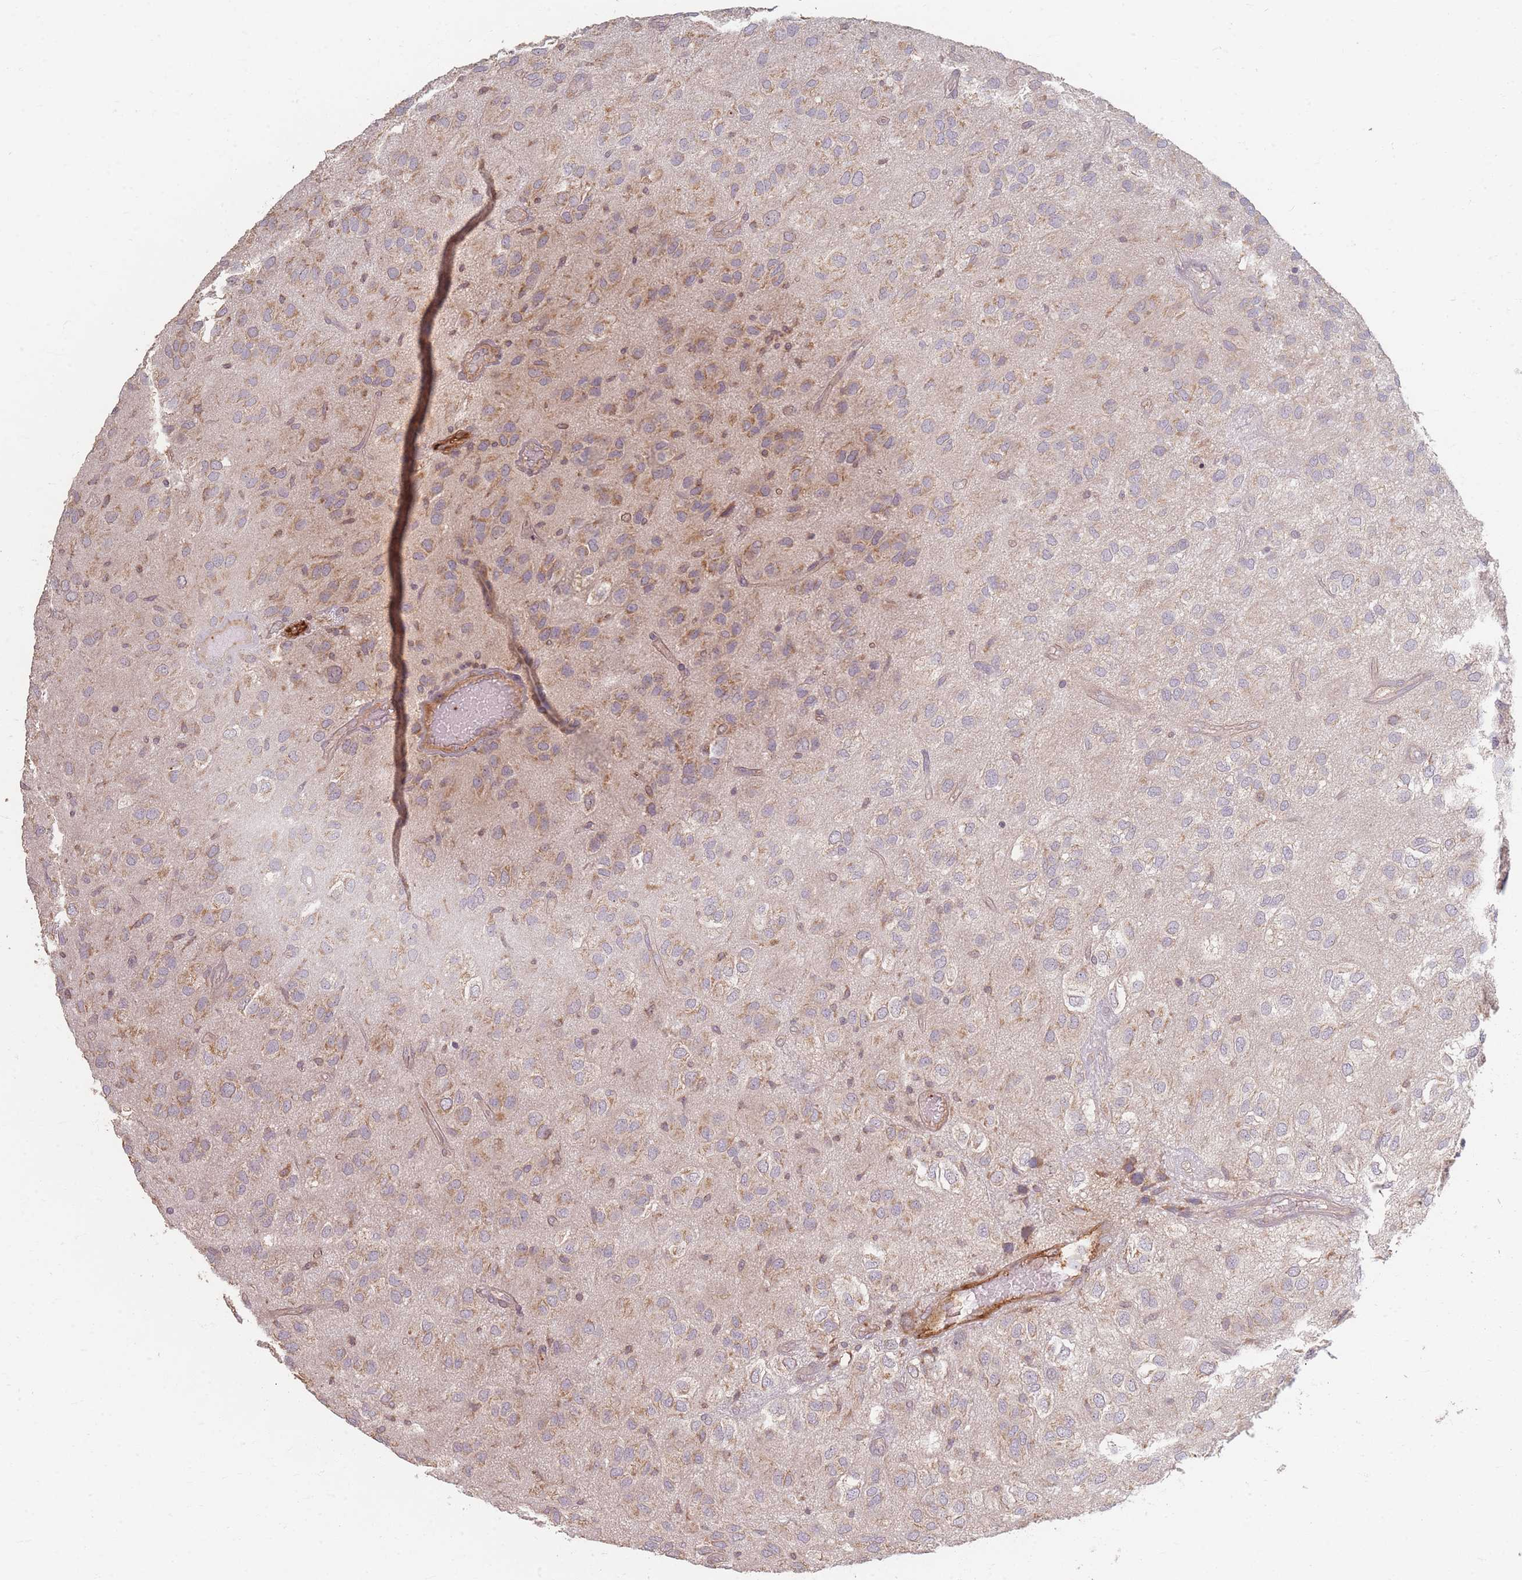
{"staining": {"intensity": "weak", "quantity": "<25%", "location": "cytoplasmic/membranous"}, "tissue": "glioma", "cell_type": "Tumor cells", "image_type": "cancer", "snomed": [{"axis": "morphology", "description": "Glioma, malignant, Low grade"}, {"axis": "topography", "description": "Brain"}], "caption": "There is no significant staining in tumor cells of malignant glioma (low-grade).", "gene": "MRPS6", "patient": {"sex": "male", "age": 66}}